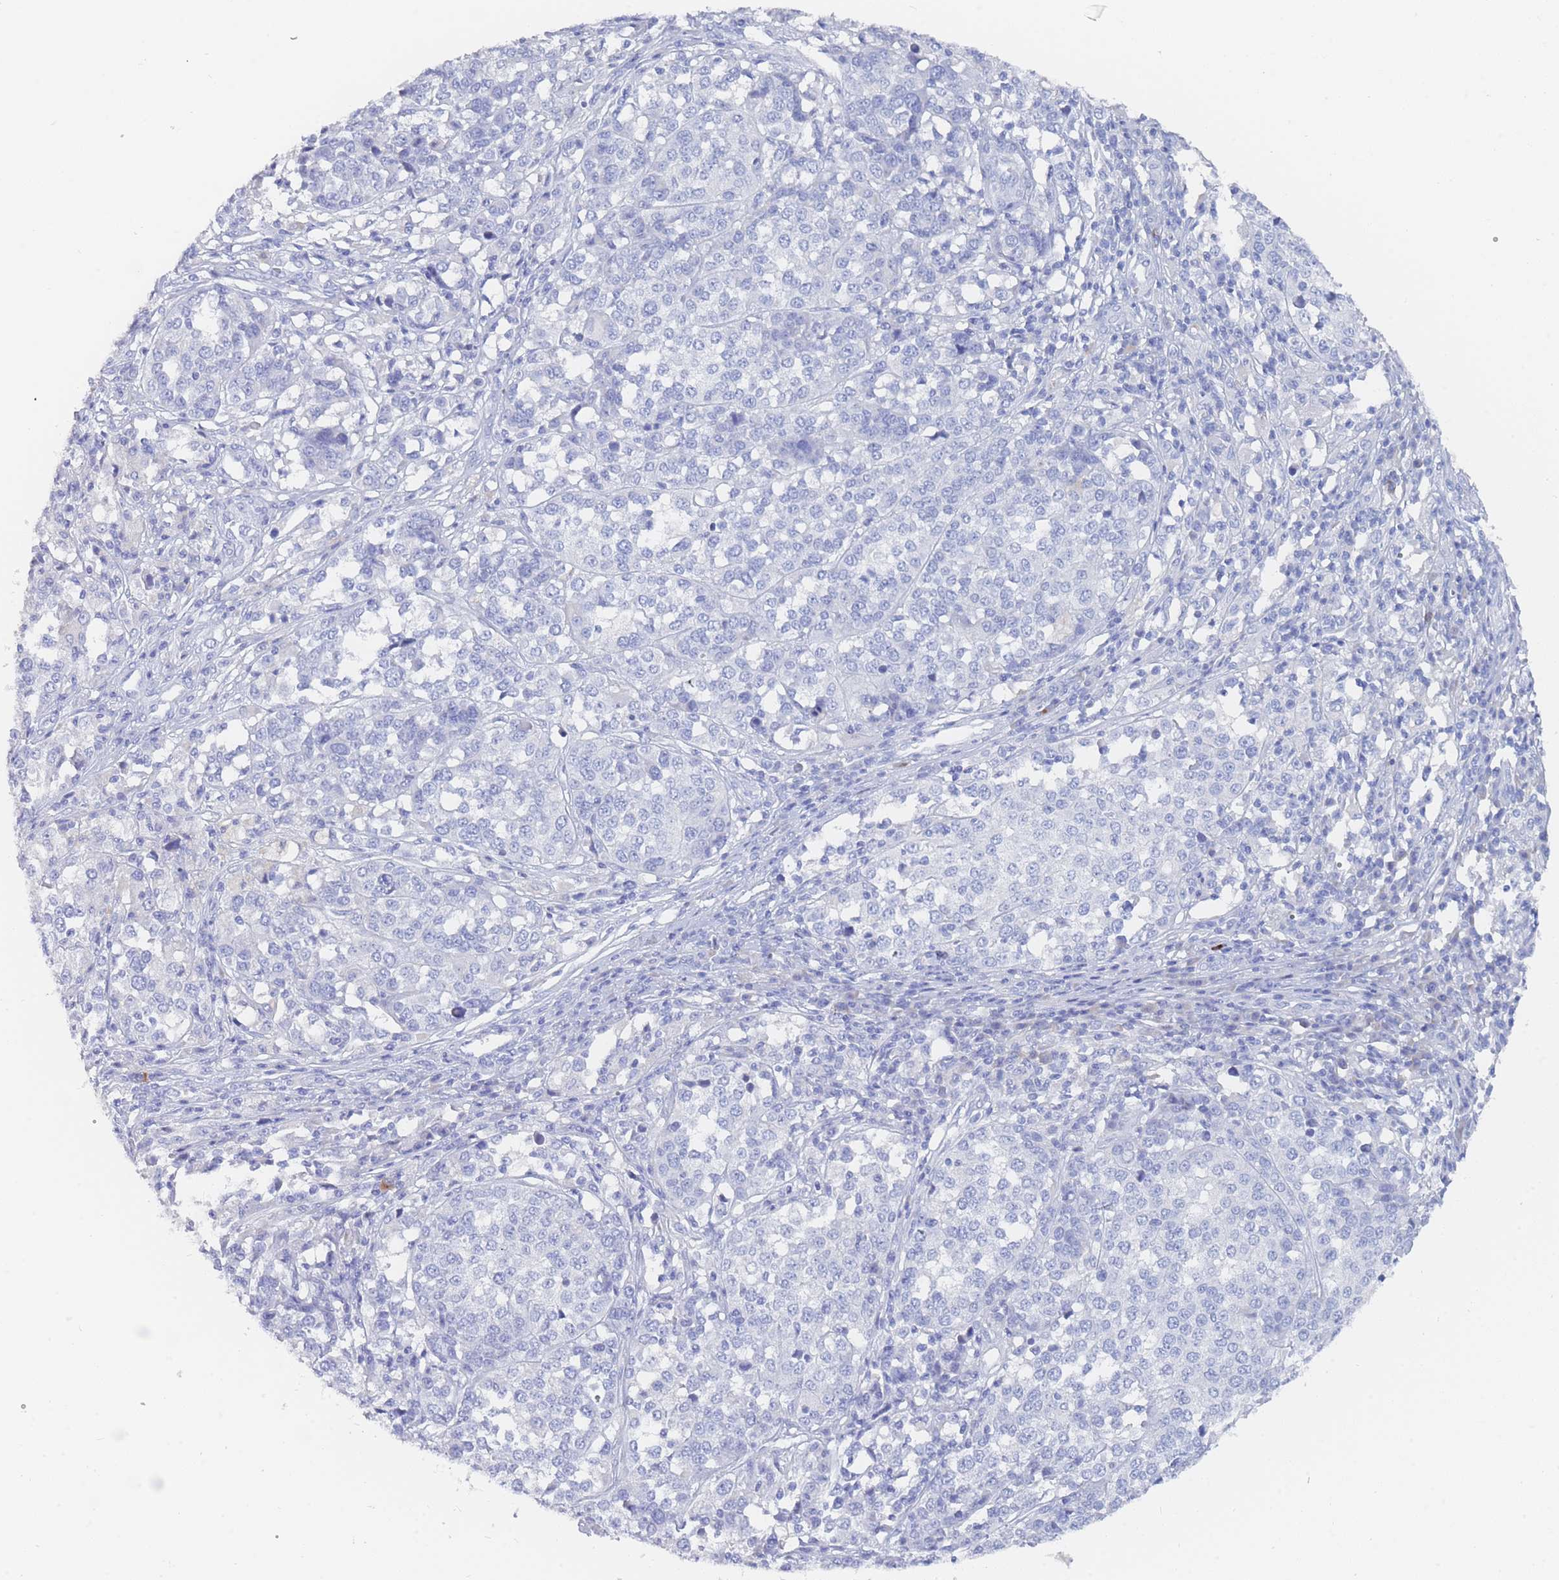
{"staining": {"intensity": "negative", "quantity": "none", "location": "none"}, "tissue": "melanoma", "cell_type": "Tumor cells", "image_type": "cancer", "snomed": [{"axis": "morphology", "description": "Malignant melanoma, Metastatic site"}, {"axis": "topography", "description": "Lymph node"}], "caption": "Protein analysis of melanoma shows no significant staining in tumor cells. The staining was performed using DAB (3,3'-diaminobenzidine) to visualize the protein expression in brown, while the nuclei were stained in blue with hematoxylin (Magnification: 20x).", "gene": "SLC25A35", "patient": {"sex": "male", "age": 44}}